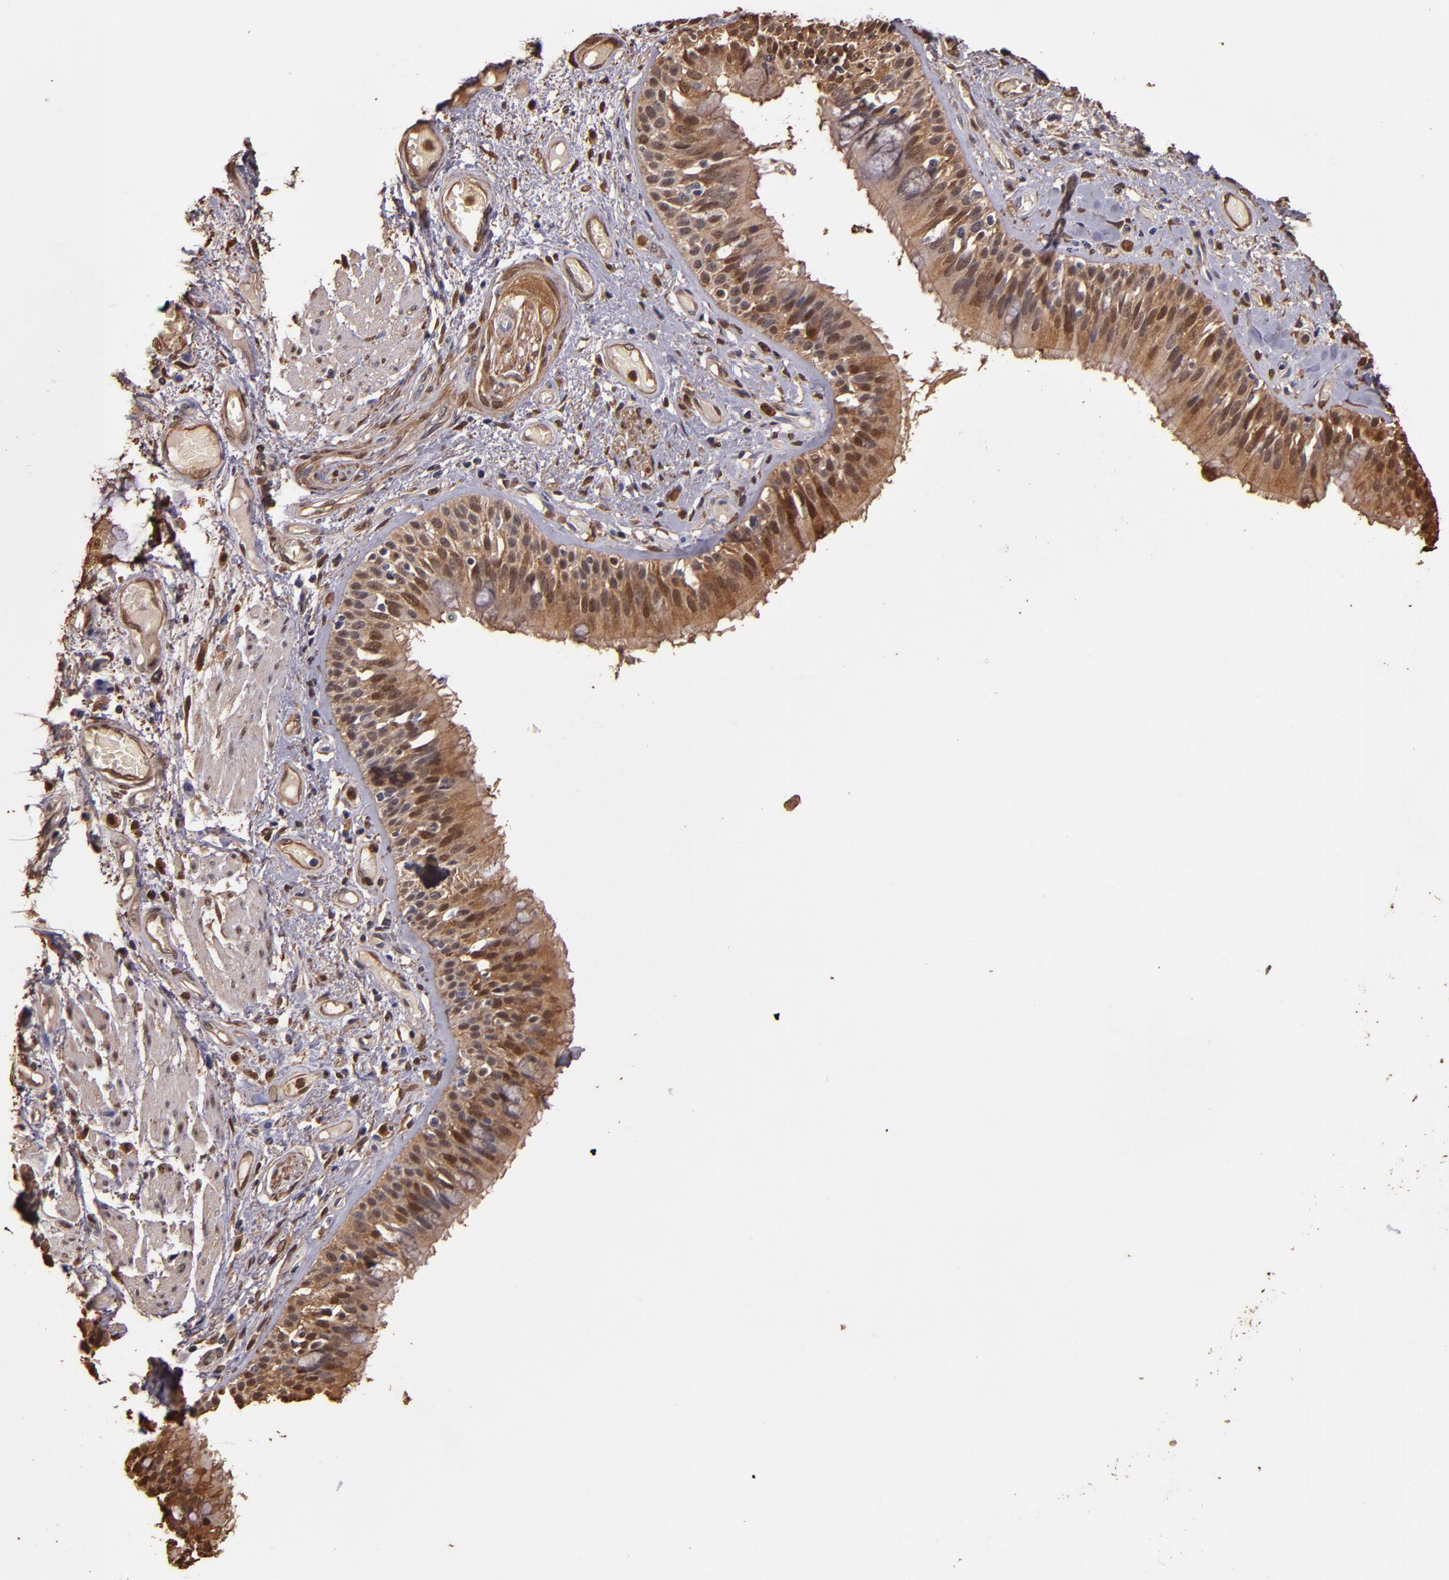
{"staining": {"intensity": "moderate", "quantity": ">75%", "location": "nuclear"}, "tissue": "bronchus", "cell_type": "Respiratory epithelial cells", "image_type": "normal", "snomed": [{"axis": "morphology", "description": "Normal tissue, NOS"}, {"axis": "morphology", "description": "Squamous cell carcinoma, NOS"}, {"axis": "topography", "description": "Bronchus"}, {"axis": "topography", "description": "Lung"}], "caption": "High-power microscopy captured an IHC micrograph of benign bronchus, revealing moderate nuclear staining in approximately >75% of respiratory epithelial cells. The staining is performed using DAB (3,3'-diaminobenzidine) brown chromogen to label protein expression. The nuclei are counter-stained blue using hematoxylin.", "gene": "S100A6", "patient": {"sex": "female", "age": 47}}